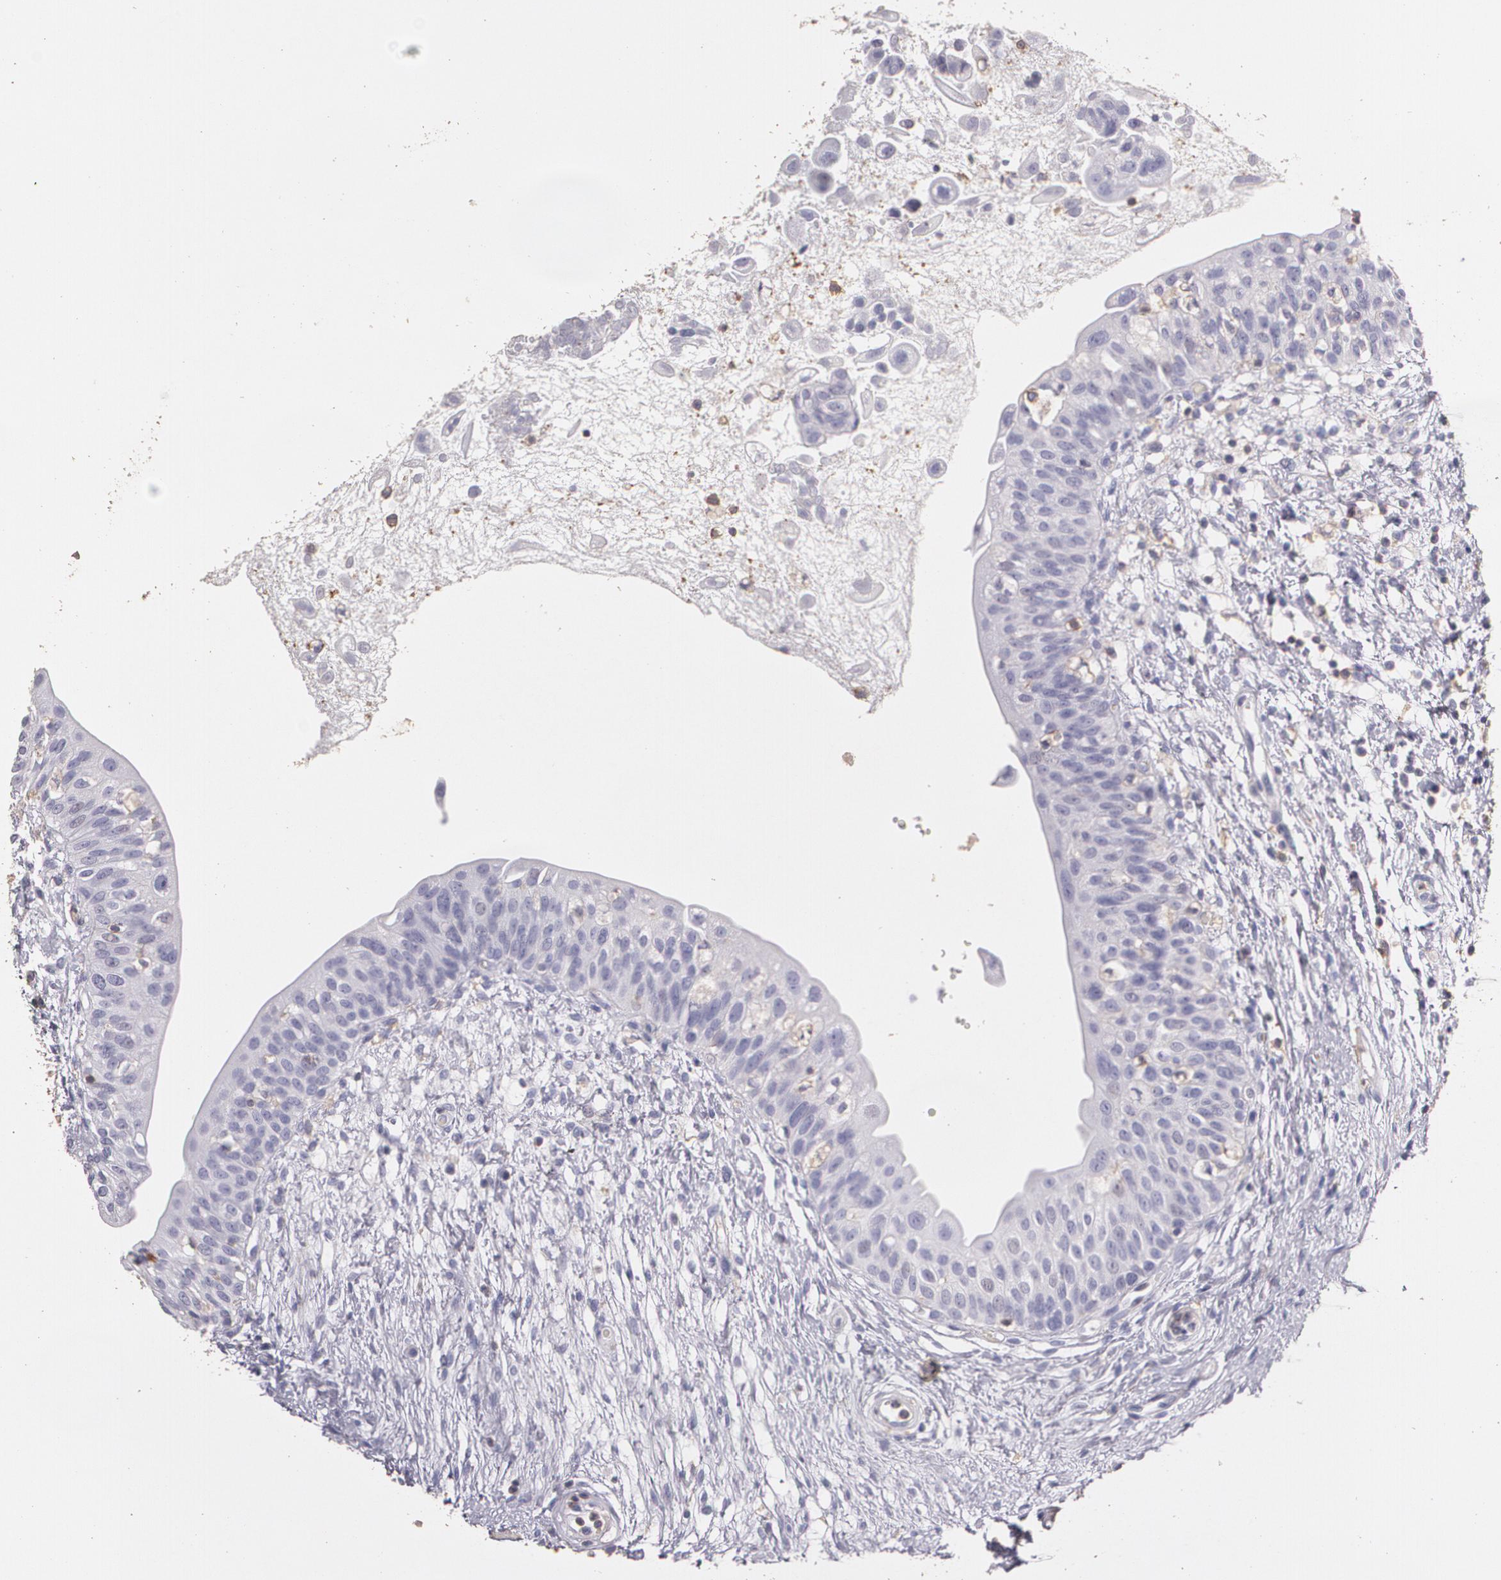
{"staining": {"intensity": "moderate", "quantity": "<25%", "location": "cytoplasmic/membranous"}, "tissue": "urinary bladder", "cell_type": "Urothelial cells", "image_type": "normal", "snomed": [{"axis": "morphology", "description": "Normal tissue, NOS"}, {"axis": "topography", "description": "Urinary bladder"}], "caption": "Immunohistochemistry of normal urinary bladder displays low levels of moderate cytoplasmic/membranous staining in about <25% of urothelial cells.", "gene": "TGFBR1", "patient": {"sex": "female", "age": 55}}